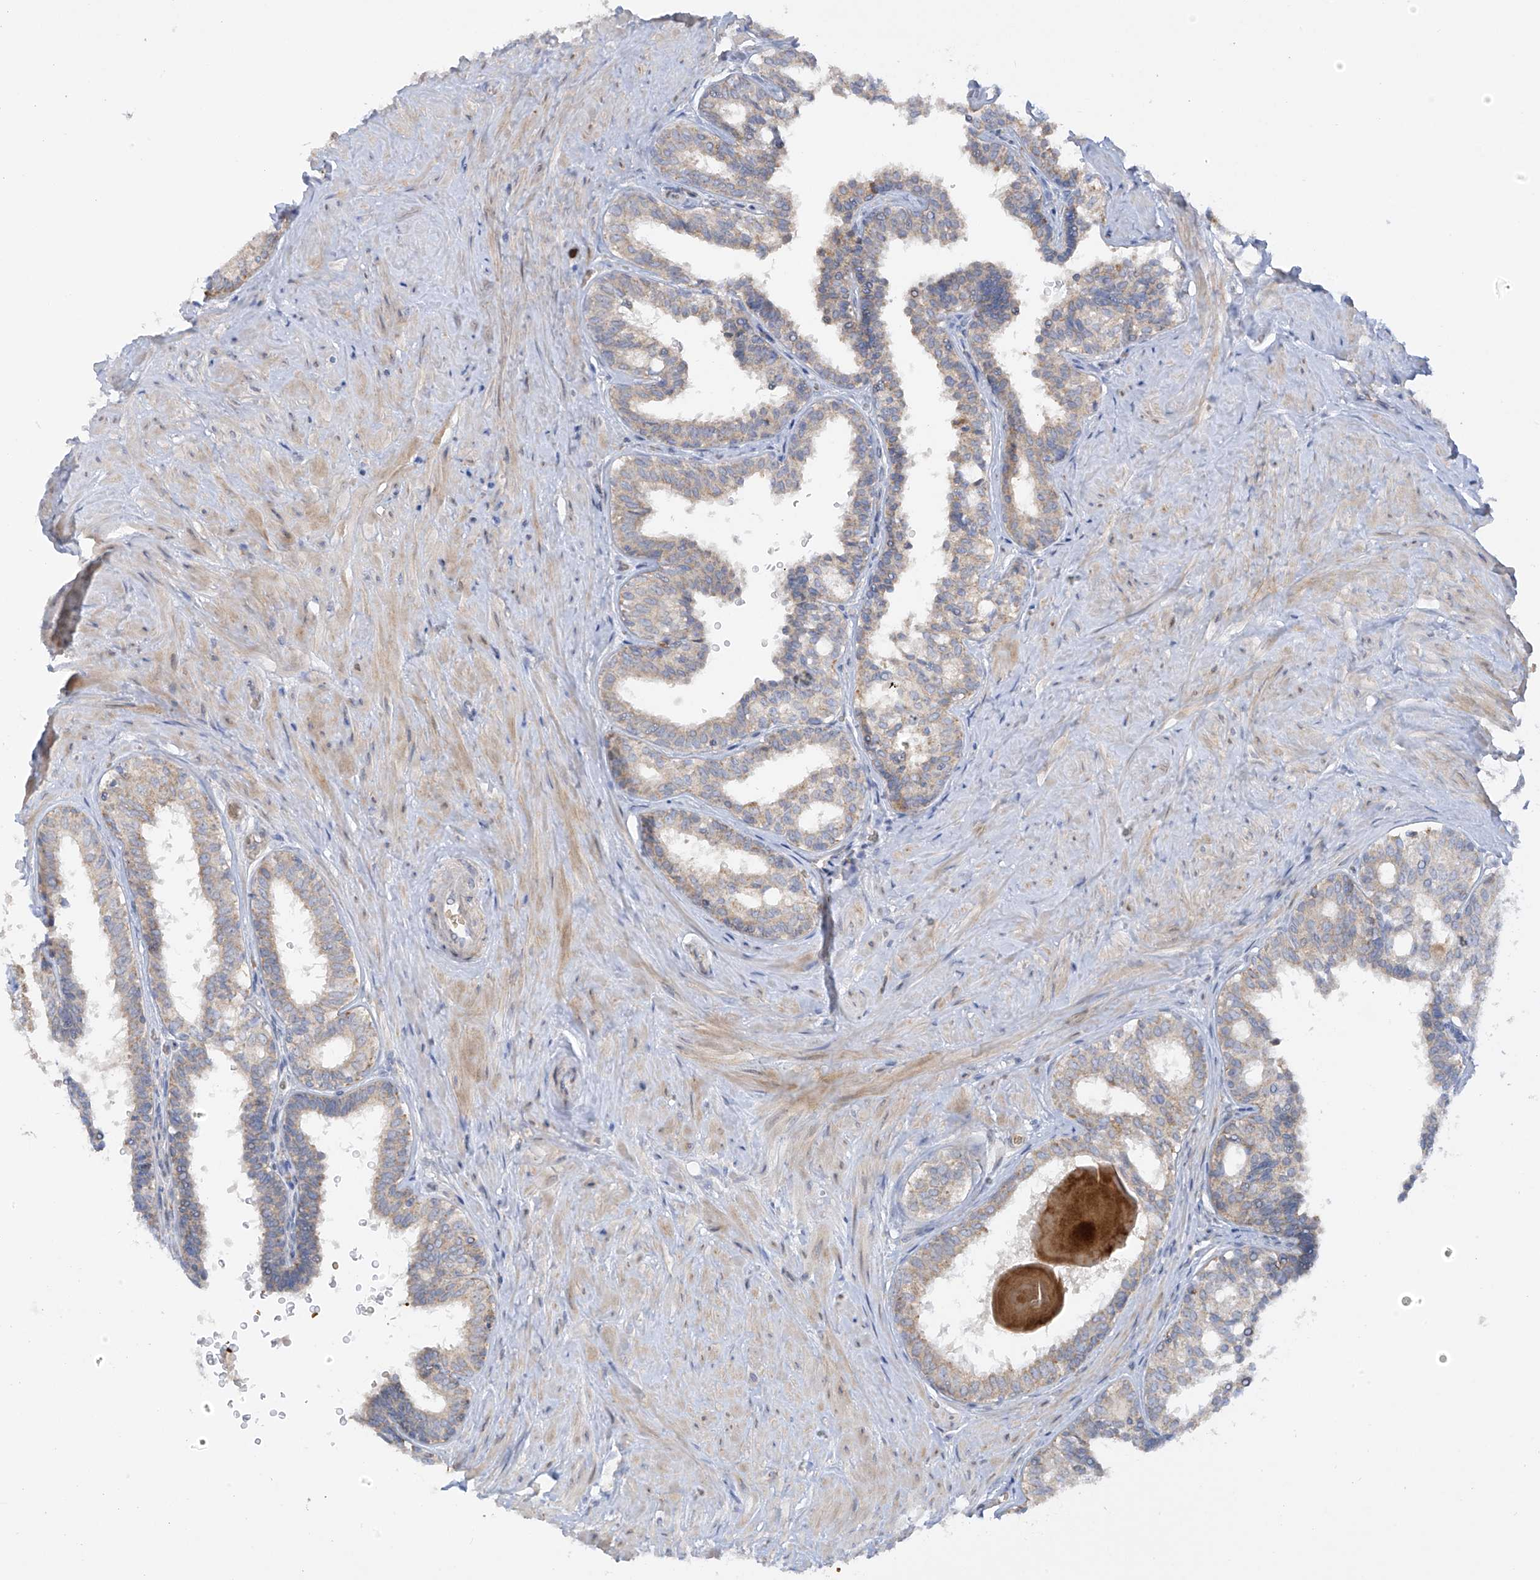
{"staining": {"intensity": "weak", "quantity": "25%-75%", "location": "cytoplasmic/membranous"}, "tissue": "prostate", "cell_type": "Glandular cells", "image_type": "normal", "snomed": [{"axis": "morphology", "description": "Normal tissue, NOS"}, {"axis": "topography", "description": "Prostate"}], "caption": "Immunohistochemical staining of normal human prostate displays weak cytoplasmic/membranous protein expression in approximately 25%-75% of glandular cells.", "gene": "METTL18", "patient": {"sex": "male", "age": 48}}